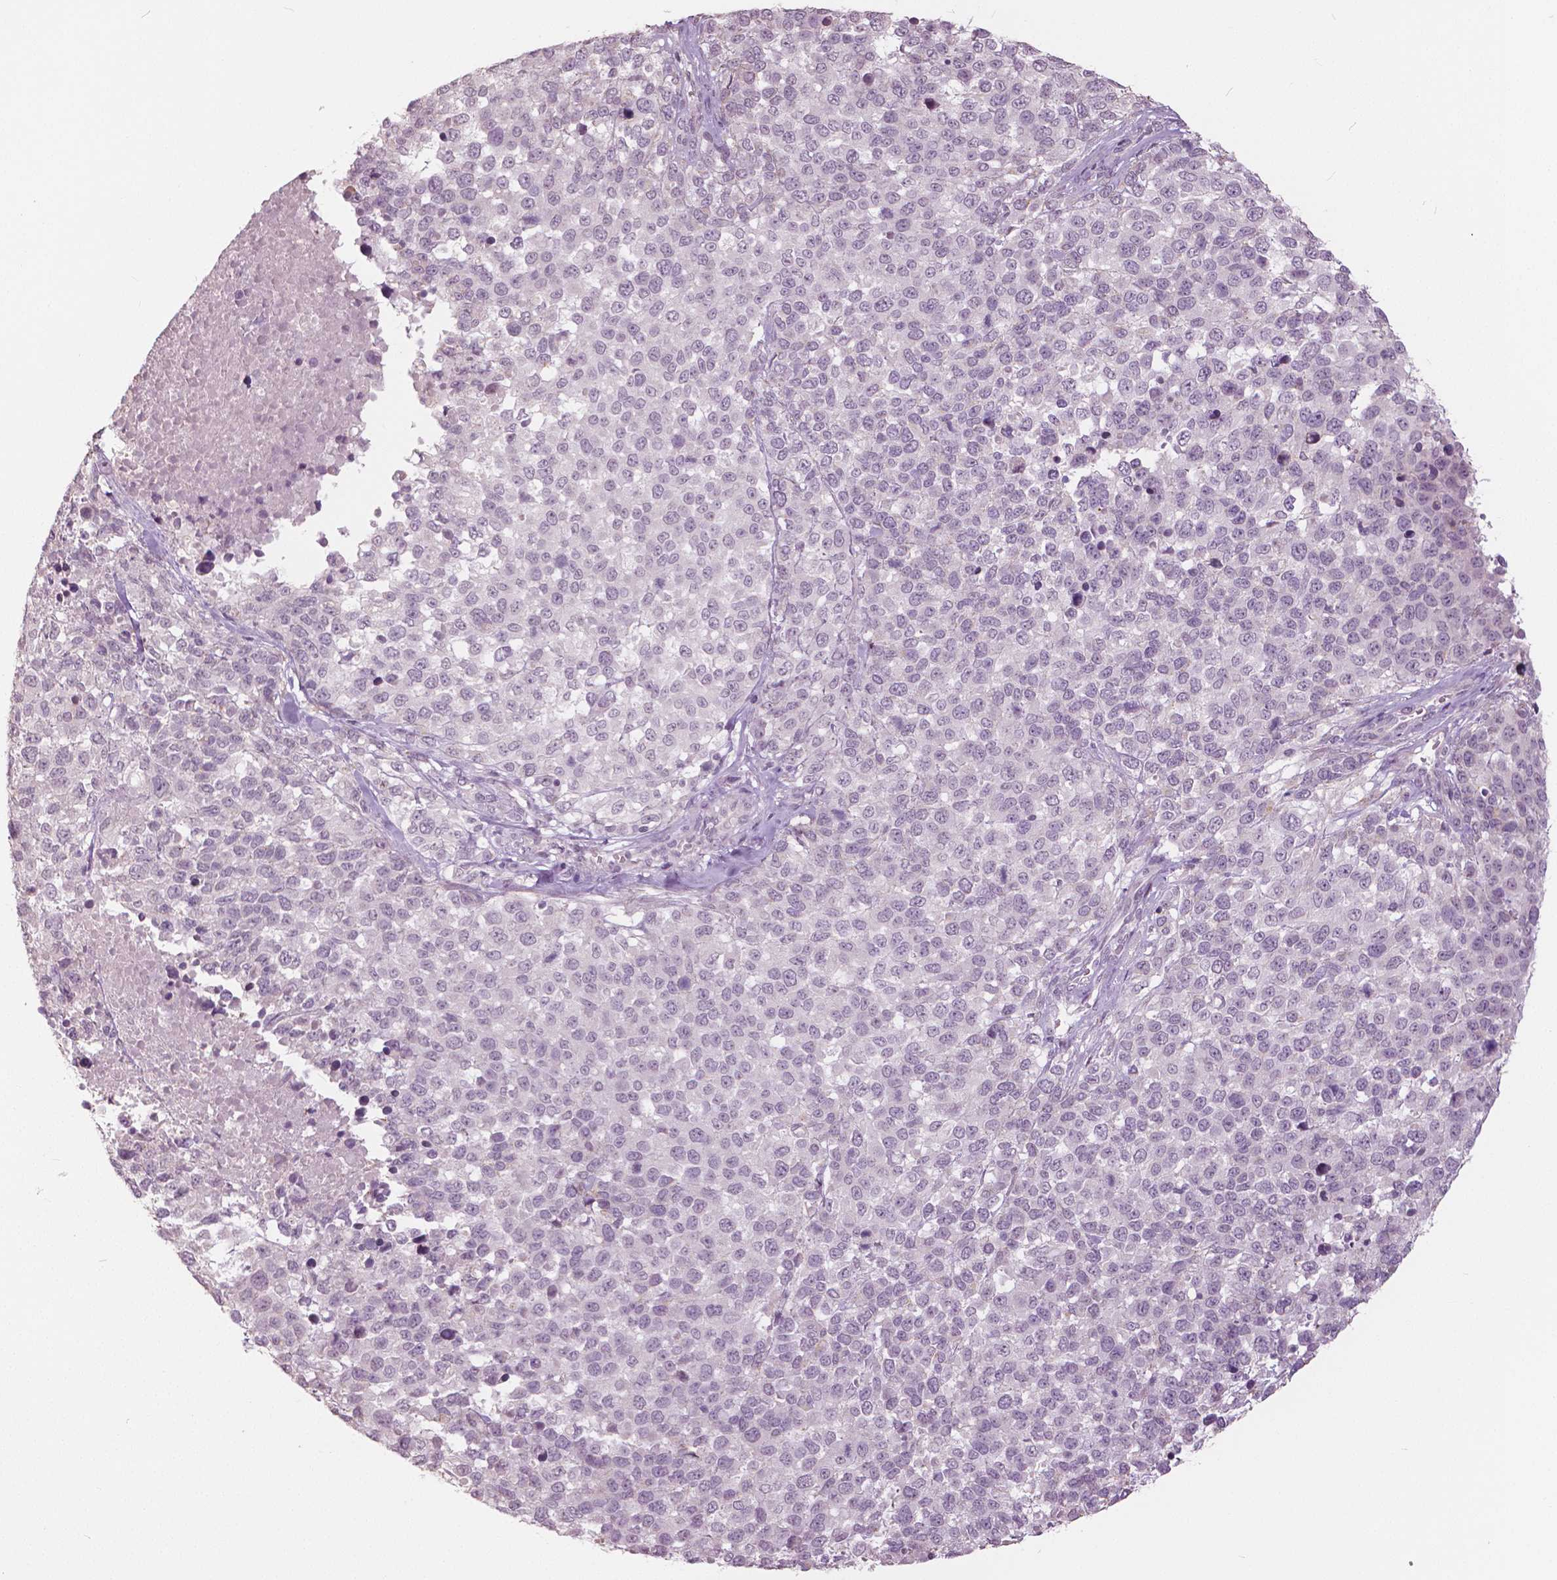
{"staining": {"intensity": "negative", "quantity": "none", "location": "none"}, "tissue": "melanoma", "cell_type": "Tumor cells", "image_type": "cancer", "snomed": [{"axis": "morphology", "description": "Malignant melanoma, Metastatic site"}, {"axis": "topography", "description": "Skin"}], "caption": "The photomicrograph reveals no significant staining in tumor cells of melanoma.", "gene": "NANOG", "patient": {"sex": "male", "age": 84}}